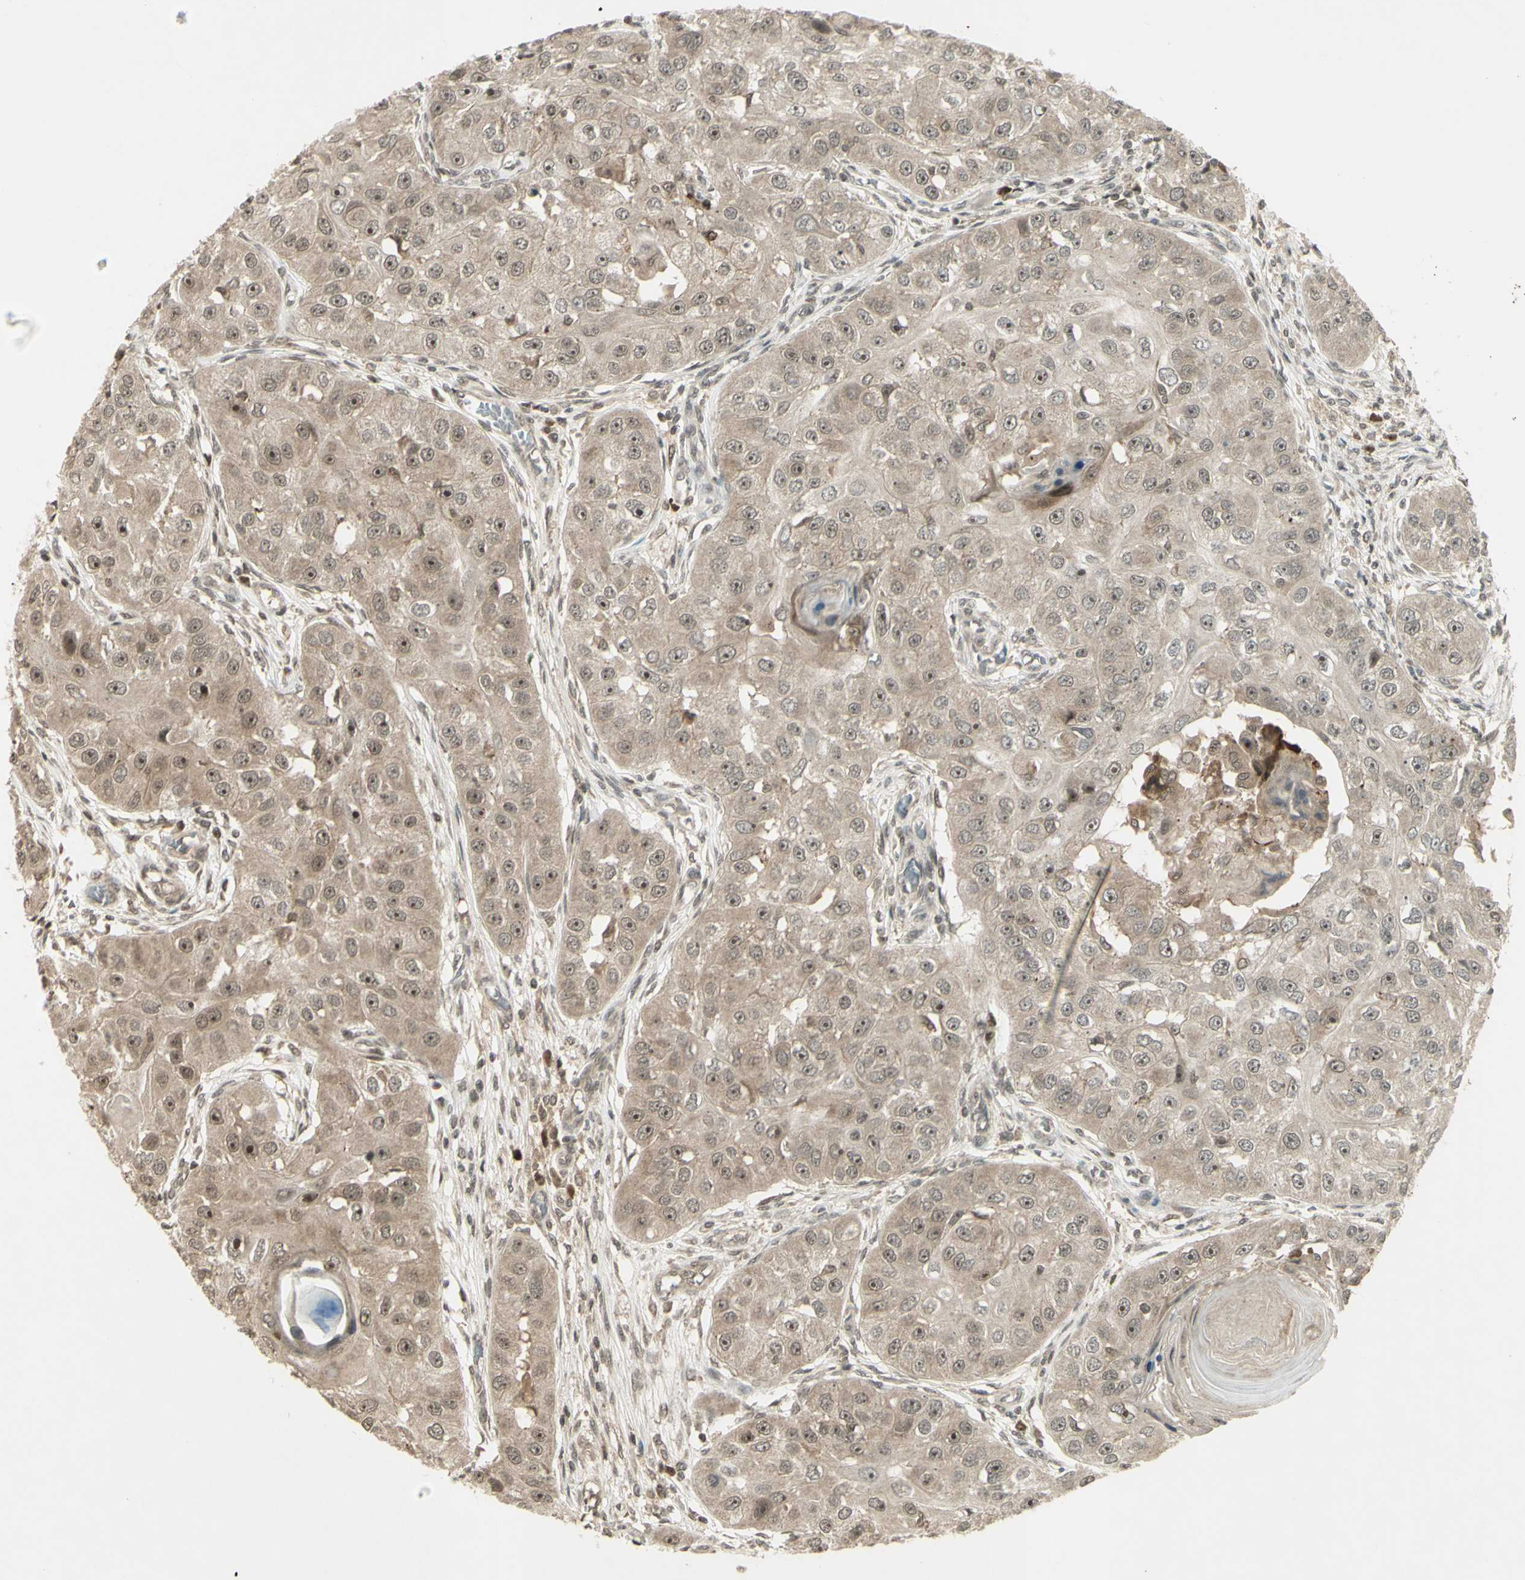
{"staining": {"intensity": "weak", "quantity": ">75%", "location": "cytoplasmic/membranous"}, "tissue": "head and neck cancer", "cell_type": "Tumor cells", "image_type": "cancer", "snomed": [{"axis": "morphology", "description": "Normal tissue, NOS"}, {"axis": "morphology", "description": "Squamous cell carcinoma, NOS"}, {"axis": "topography", "description": "Skeletal muscle"}, {"axis": "topography", "description": "Head-Neck"}], "caption": "The micrograph shows a brown stain indicating the presence of a protein in the cytoplasmic/membranous of tumor cells in head and neck squamous cell carcinoma. (brown staining indicates protein expression, while blue staining denotes nuclei).", "gene": "BLNK", "patient": {"sex": "male", "age": 51}}